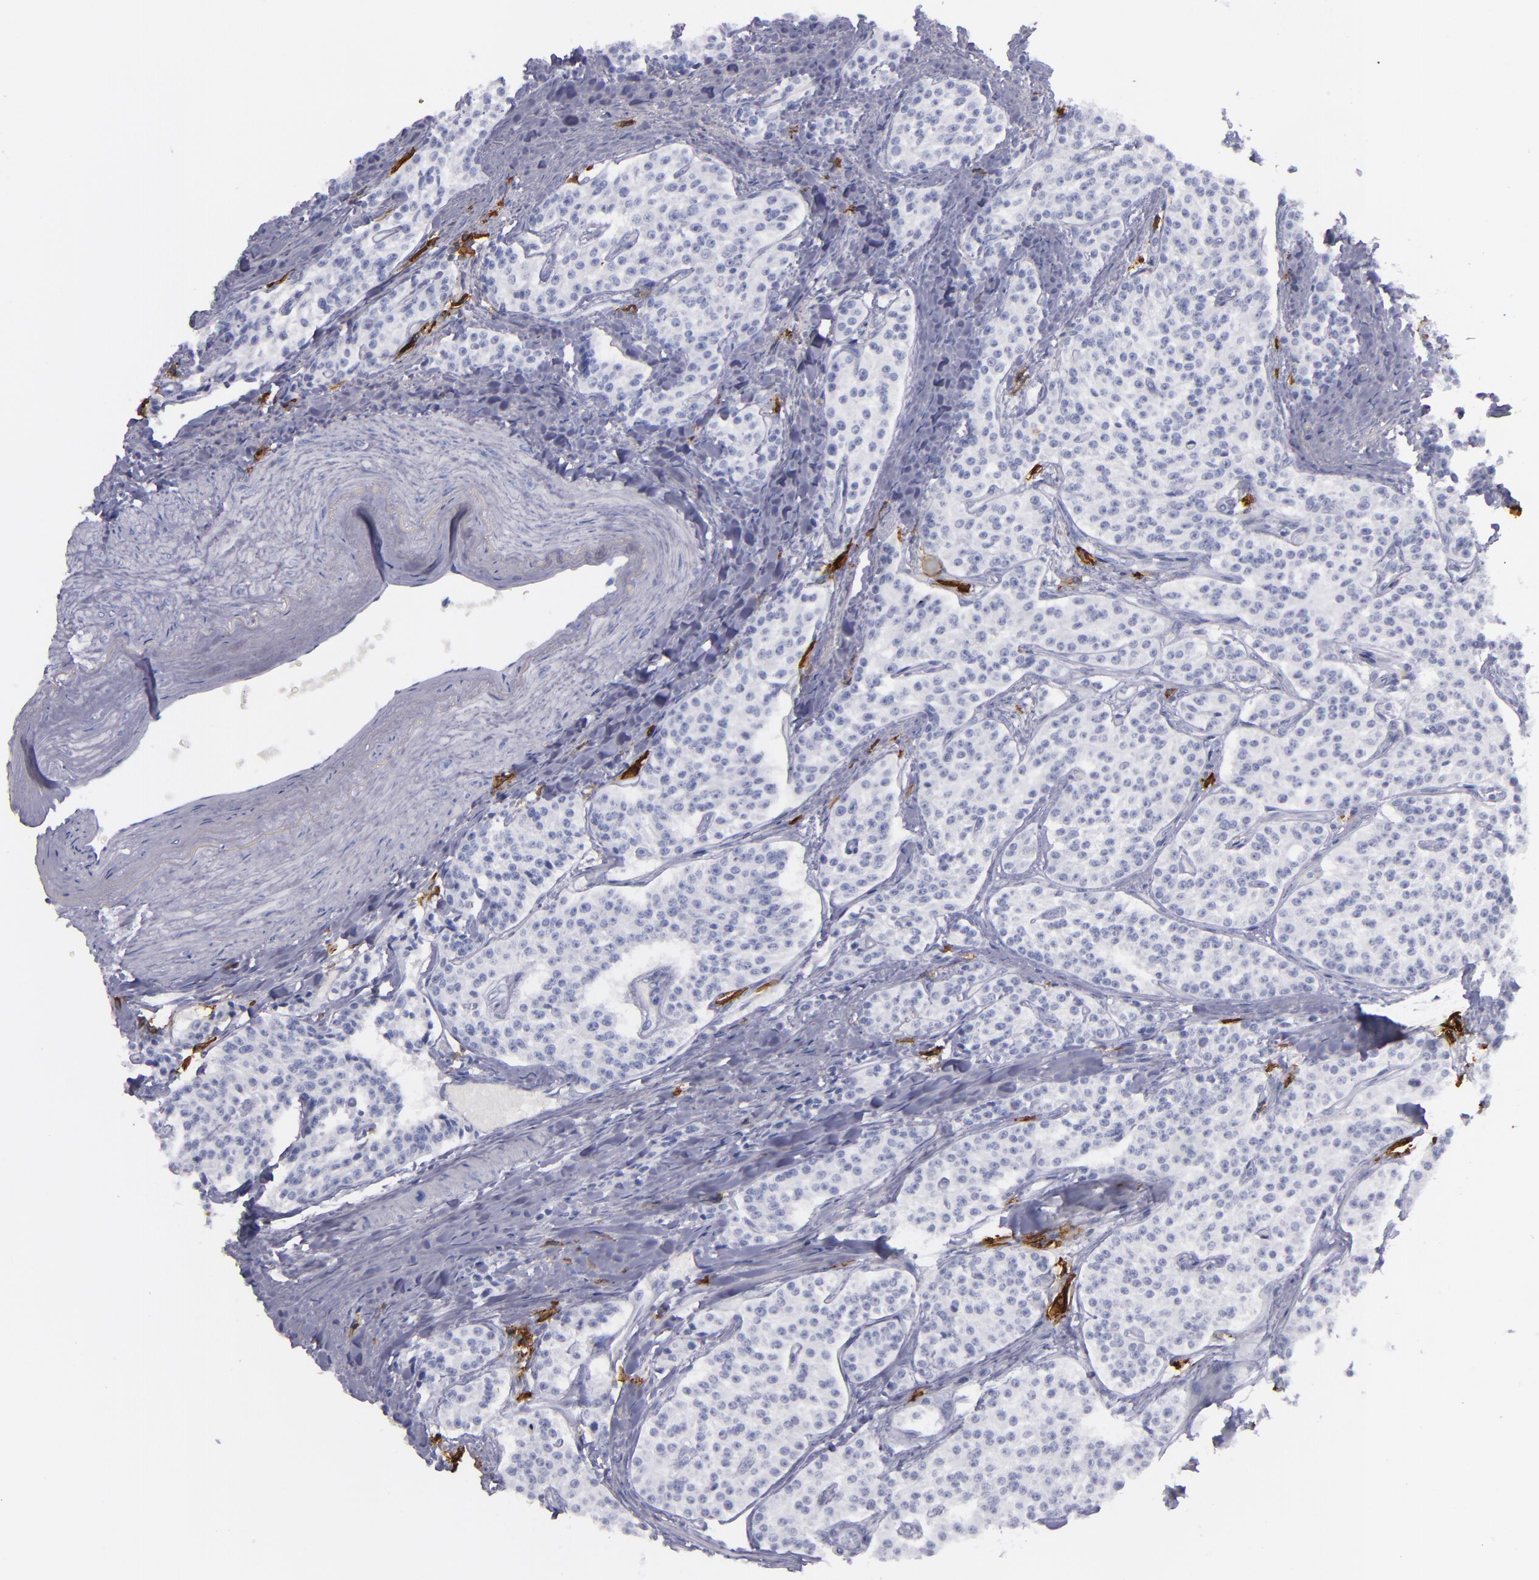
{"staining": {"intensity": "negative", "quantity": "none", "location": "none"}, "tissue": "carcinoid", "cell_type": "Tumor cells", "image_type": "cancer", "snomed": [{"axis": "morphology", "description": "Carcinoid, malignant, NOS"}, {"axis": "topography", "description": "Stomach"}], "caption": "Immunohistochemistry histopathology image of neoplastic tissue: carcinoid stained with DAB (3,3'-diaminobenzidine) shows no significant protein staining in tumor cells.", "gene": "CD38", "patient": {"sex": "female", "age": 76}}